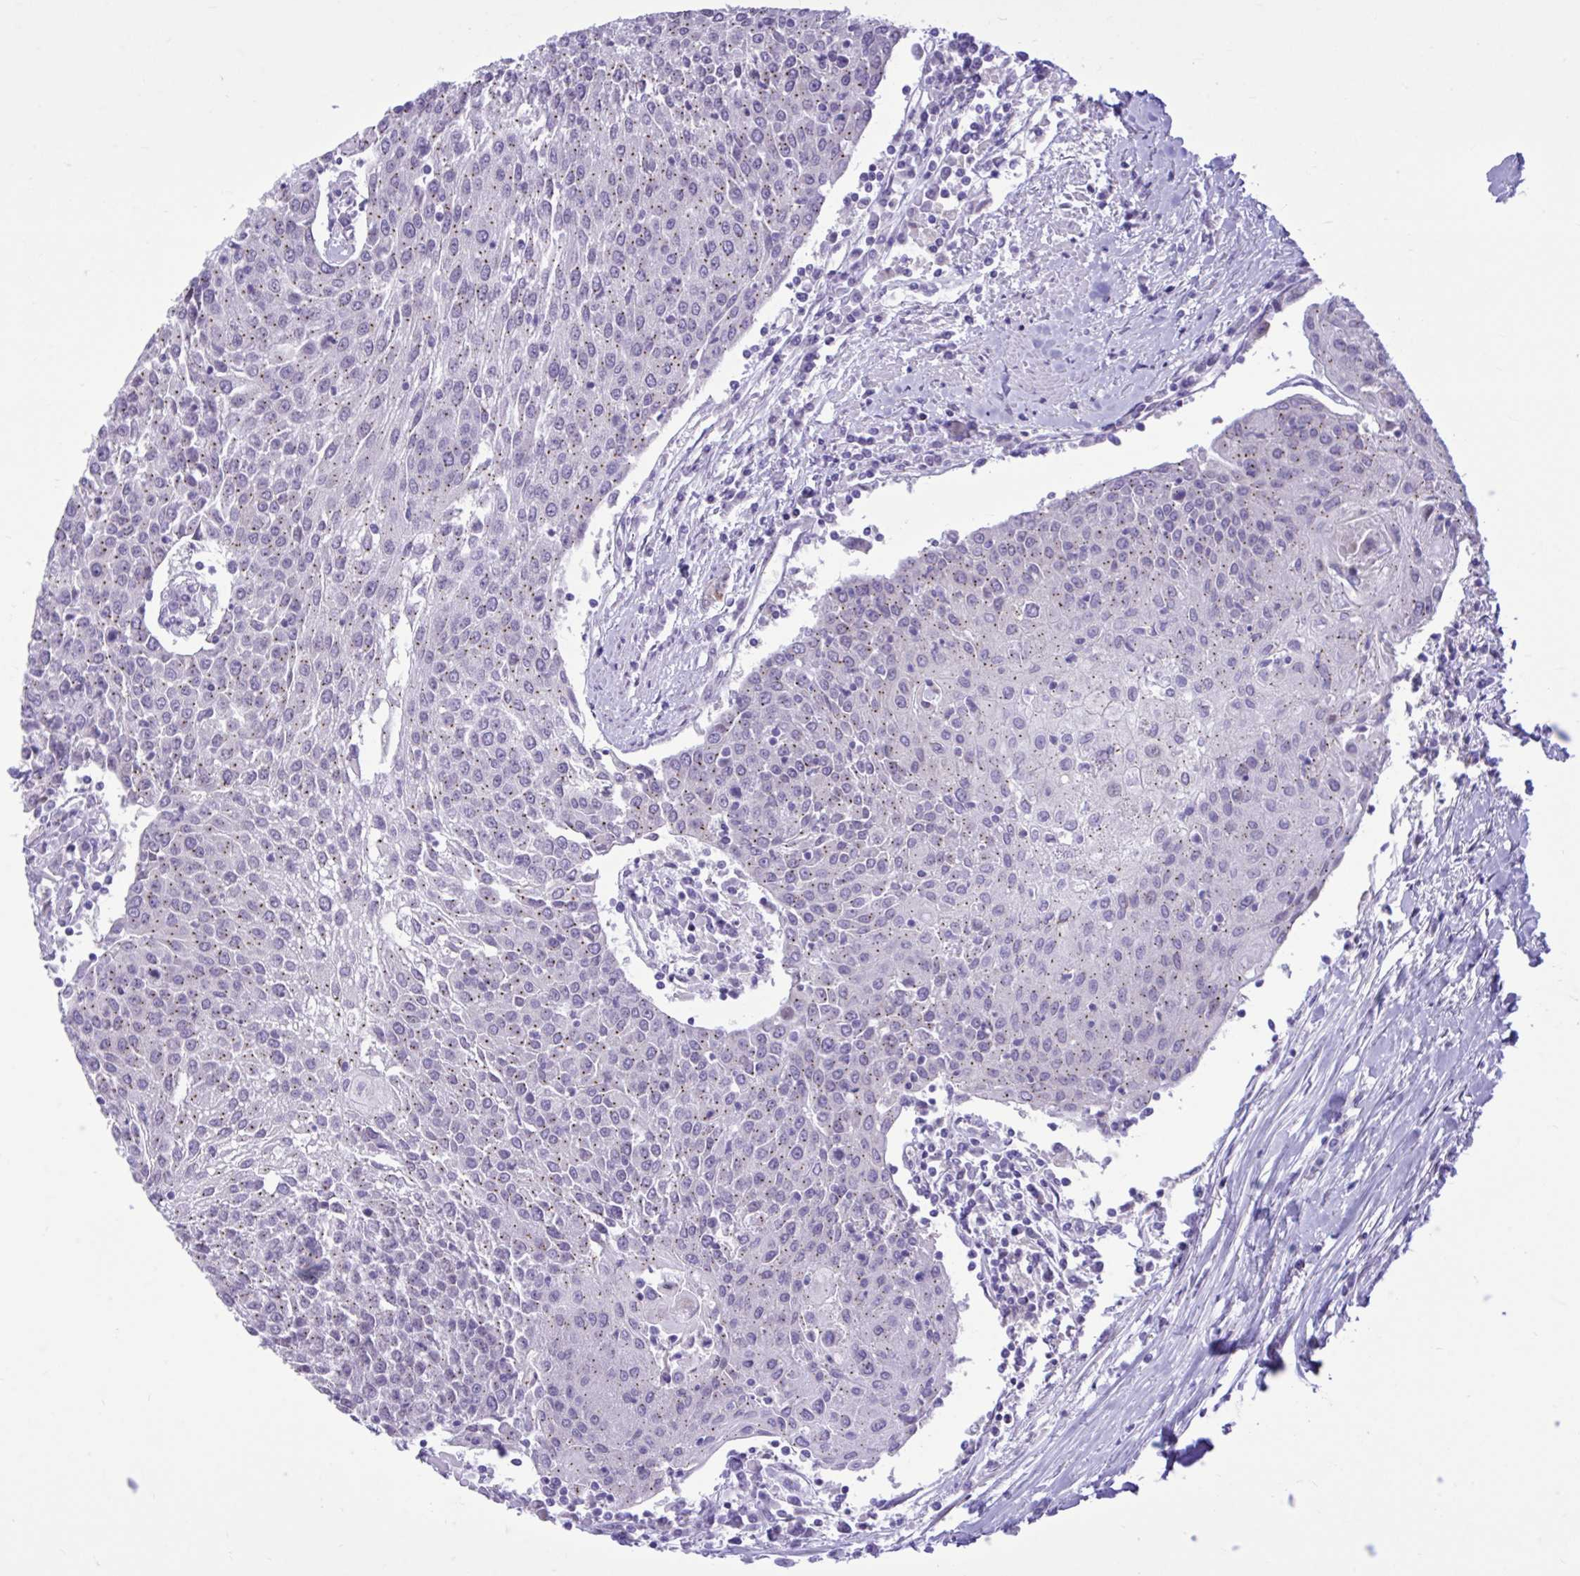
{"staining": {"intensity": "weak", "quantity": "25%-75%", "location": "cytoplasmic/membranous"}, "tissue": "urothelial cancer", "cell_type": "Tumor cells", "image_type": "cancer", "snomed": [{"axis": "morphology", "description": "Urothelial carcinoma, High grade"}, {"axis": "topography", "description": "Urinary bladder"}], "caption": "Immunohistochemistry (DAB) staining of human urothelial cancer shows weak cytoplasmic/membranous protein expression in approximately 25%-75% of tumor cells.", "gene": "CEACAM18", "patient": {"sex": "female", "age": 85}}